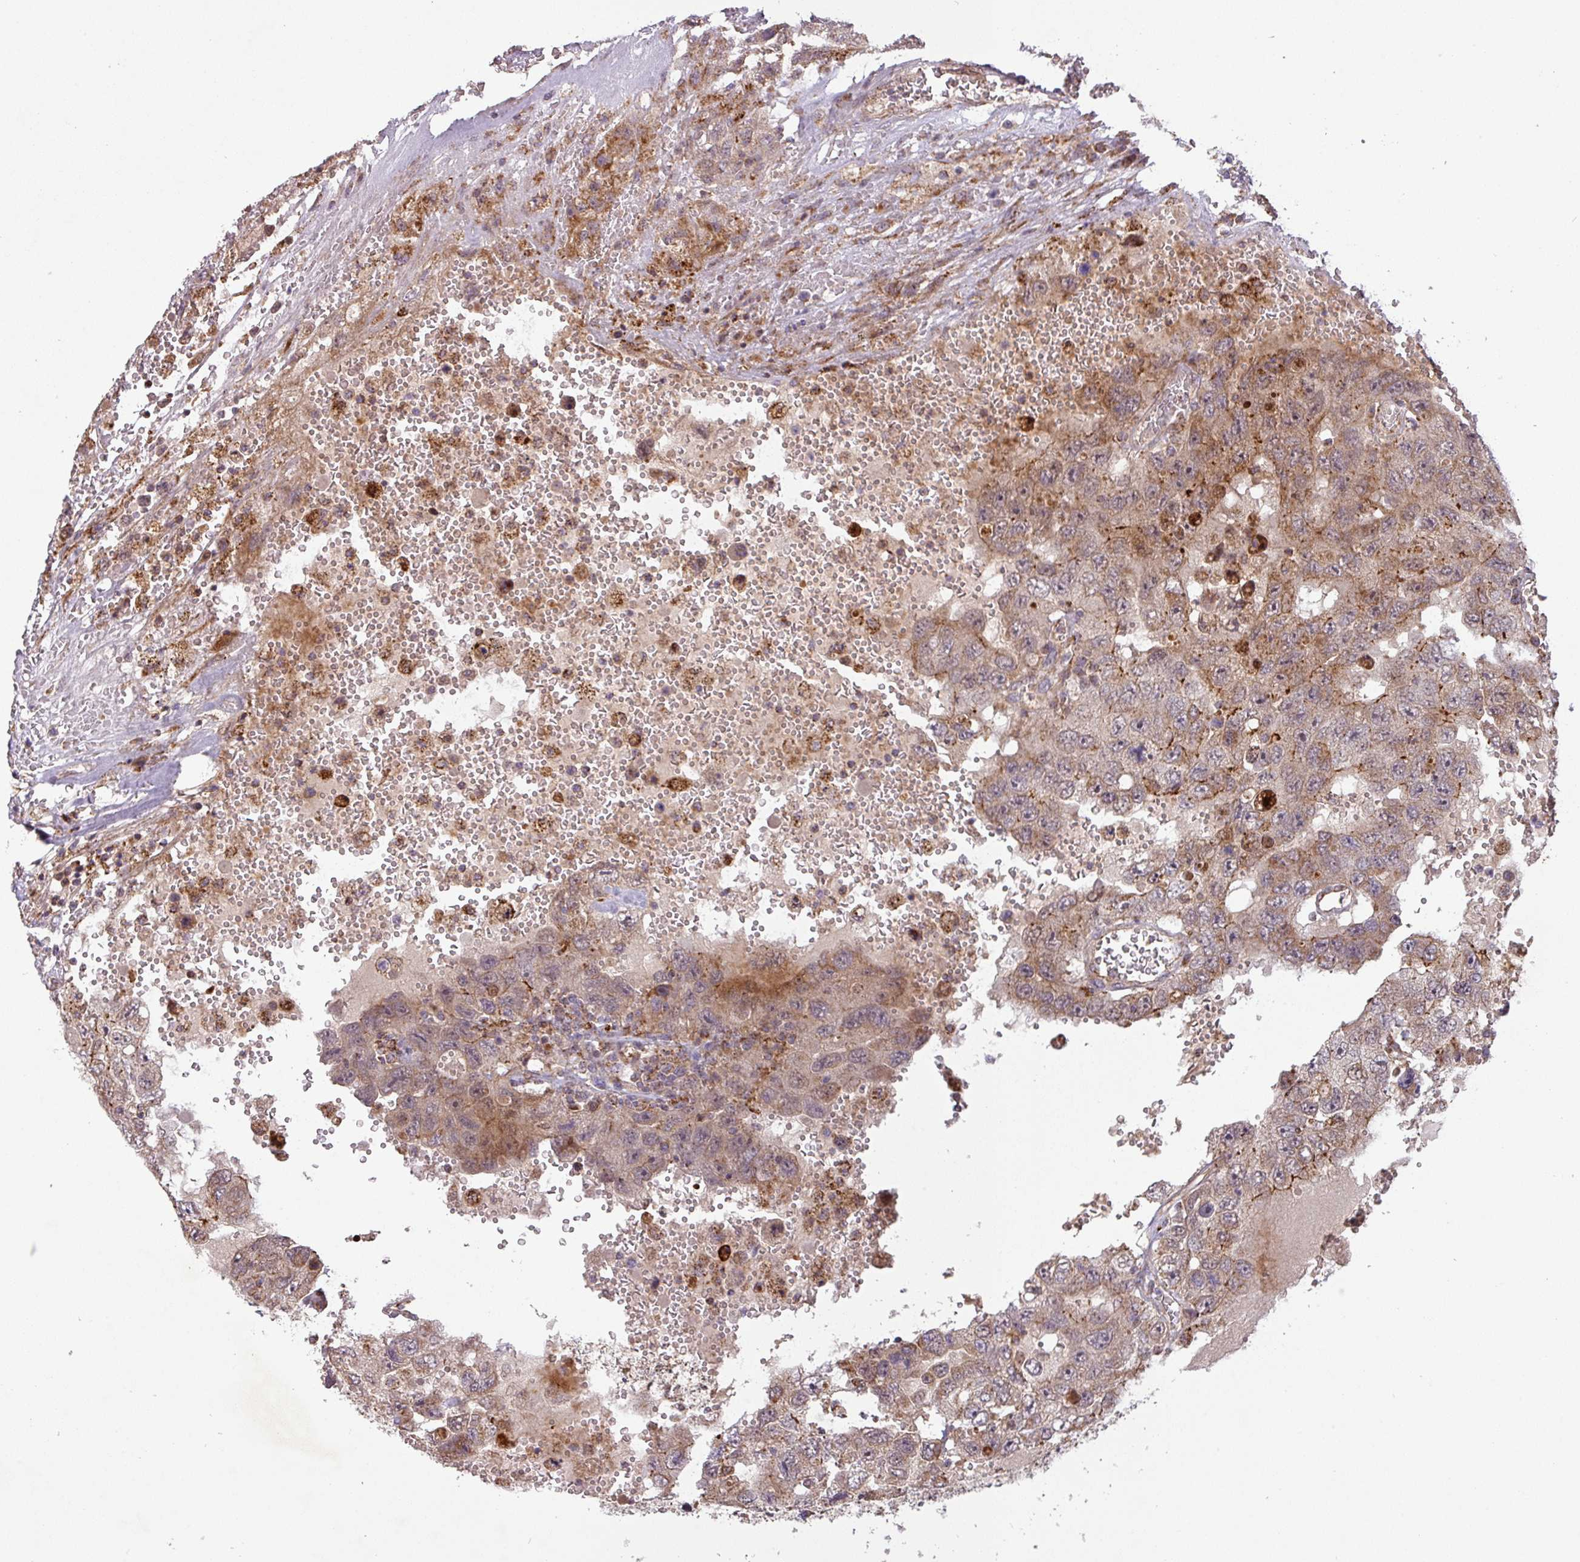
{"staining": {"intensity": "moderate", "quantity": "<25%", "location": "cytoplasmic/membranous"}, "tissue": "testis cancer", "cell_type": "Tumor cells", "image_type": "cancer", "snomed": [{"axis": "morphology", "description": "Carcinoma, Embryonal, NOS"}, {"axis": "topography", "description": "Testis"}], "caption": "Moderate cytoplasmic/membranous positivity for a protein is present in approximately <25% of tumor cells of testis cancer using immunohistochemistry (IHC).", "gene": "GPD2", "patient": {"sex": "male", "age": 26}}